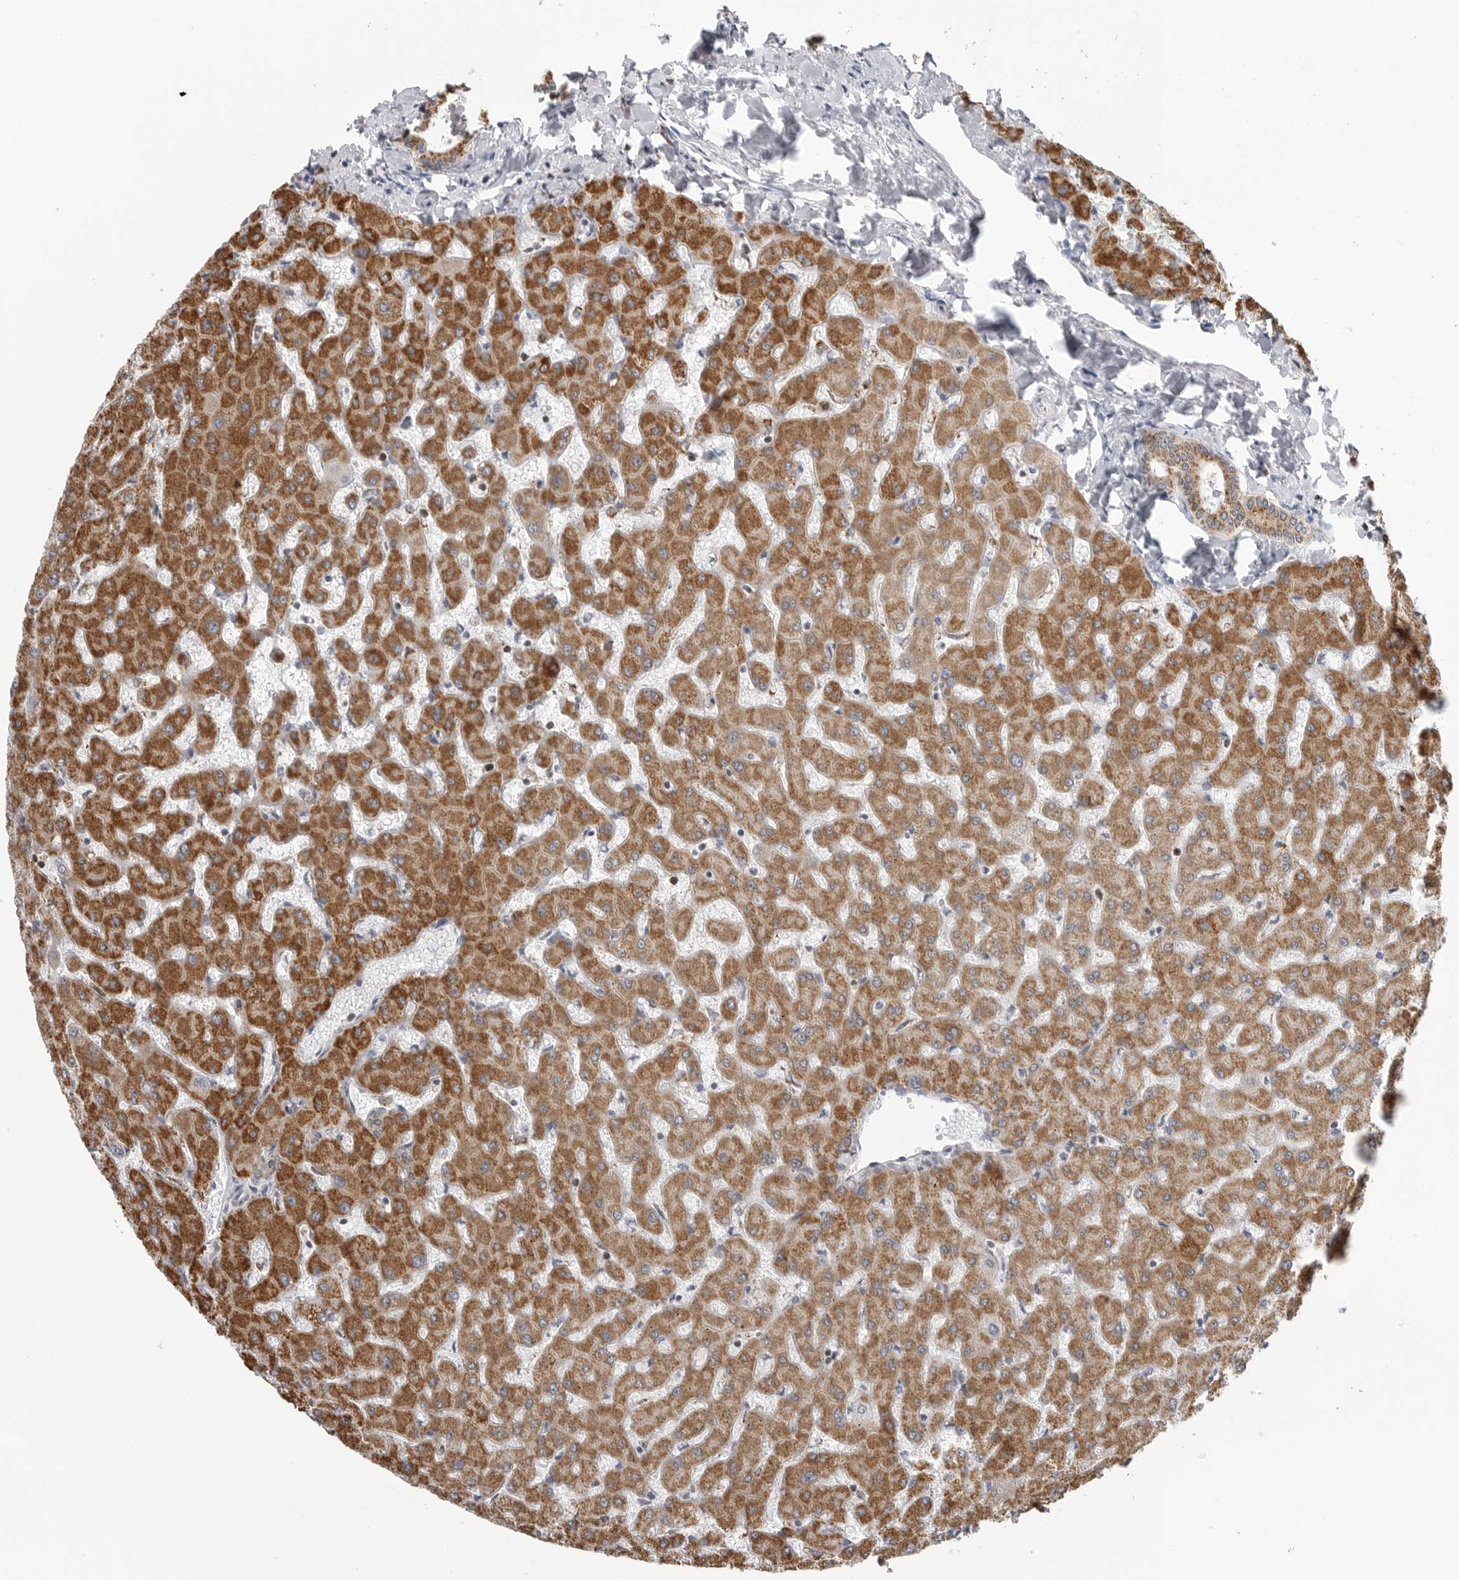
{"staining": {"intensity": "moderate", "quantity": ">75%", "location": "cytoplasmic/membranous"}, "tissue": "liver", "cell_type": "Cholangiocytes", "image_type": "normal", "snomed": [{"axis": "morphology", "description": "Normal tissue, NOS"}, {"axis": "topography", "description": "Liver"}], "caption": "Liver stained for a protein shows moderate cytoplasmic/membranous positivity in cholangiocytes. (brown staining indicates protein expression, while blue staining denotes nuclei).", "gene": "COX5A", "patient": {"sex": "female", "age": 63}}